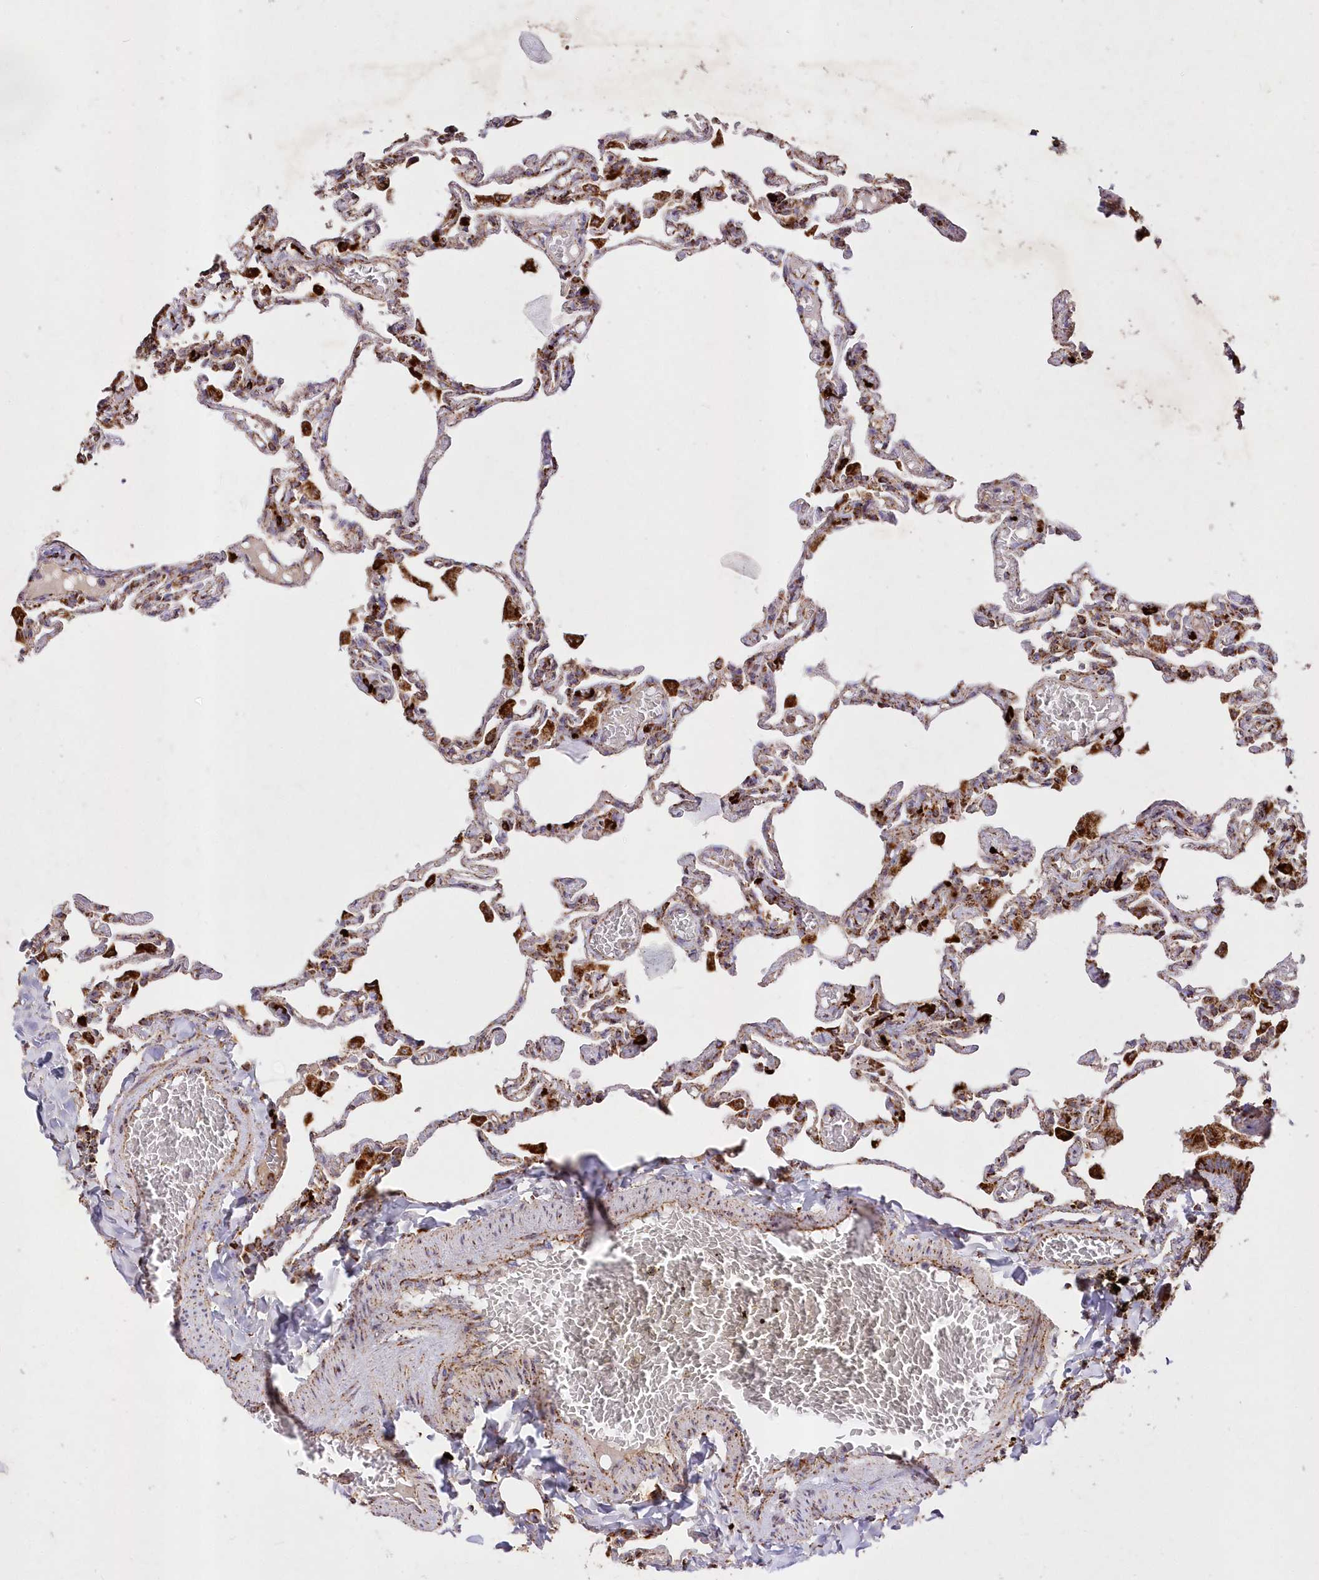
{"staining": {"intensity": "moderate", "quantity": ">75%", "location": "cytoplasmic/membranous"}, "tissue": "lung", "cell_type": "Alveolar cells", "image_type": "normal", "snomed": [{"axis": "morphology", "description": "Normal tissue, NOS"}, {"axis": "topography", "description": "Lung"}], "caption": "Protein analysis of unremarkable lung demonstrates moderate cytoplasmic/membranous expression in approximately >75% of alveolar cells. The staining is performed using DAB (3,3'-diaminobenzidine) brown chromogen to label protein expression. The nuclei are counter-stained blue using hematoxylin.", "gene": "ASNSD1", "patient": {"sex": "male", "age": 21}}